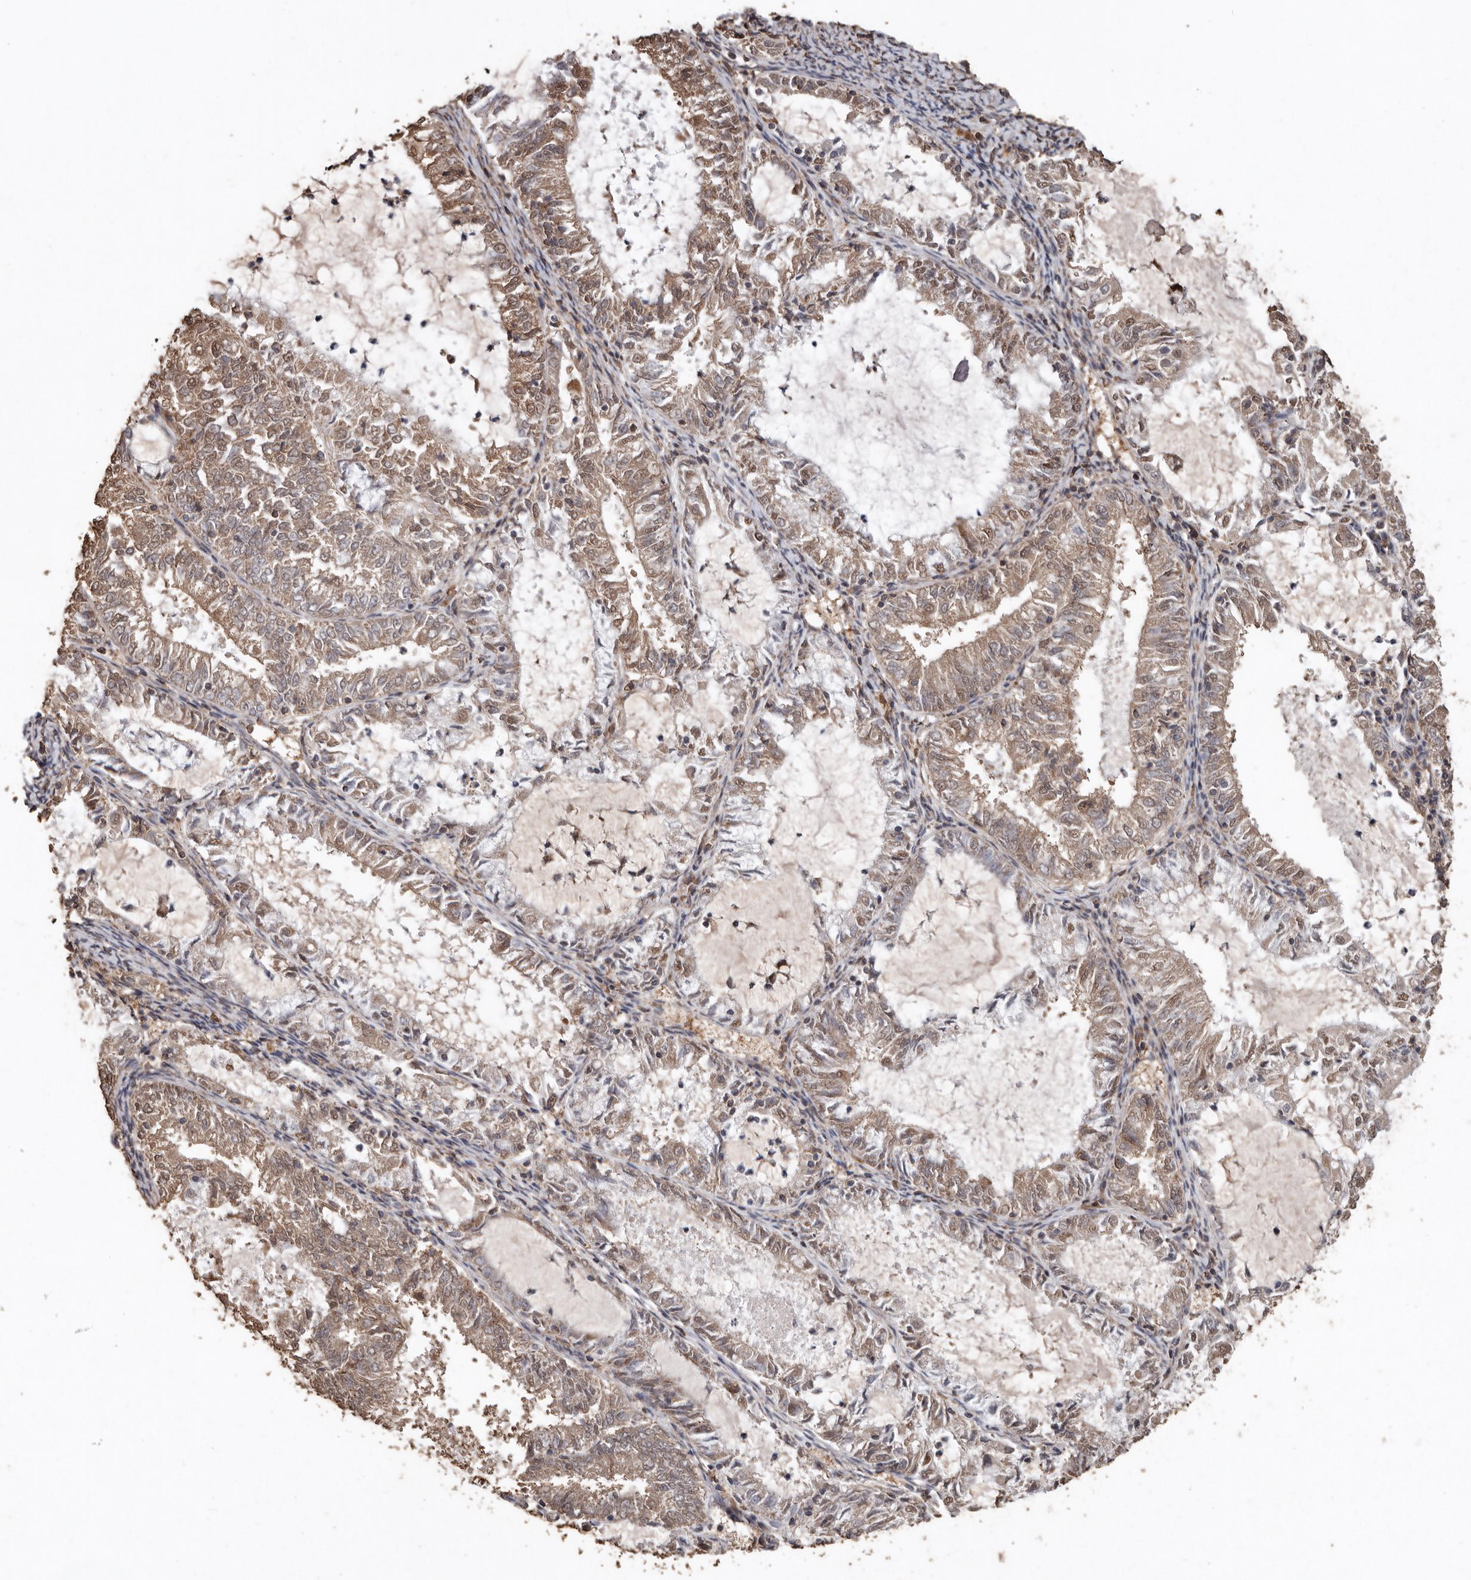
{"staining": {"intensity": "moderate", "quantity": "25%-75%", "location": "cytoplasmic/membranous"}, "tissue": "endometrial cancer", "cell_type": "Tumor cells", "image_type": "cancer", "snomed": [{"axis": "morphology", "description": "Adenocarcinoma, NOS"}, {"axis": "topography", "description": "Endometrium"}], "caption": "An IHC image of neoplastic tissue is shown. Protein staining in brown highlights moderate cytoplasmic/membranous positivity in adenocarcinoma (endometrial) within tumor cells. (Stains: DAB in brown, nuclei in blue, Microscopy: brightfield microscopy at high magnification).", "gene": "RANBP17", "patient": {"sex": "female", "age": 57}}